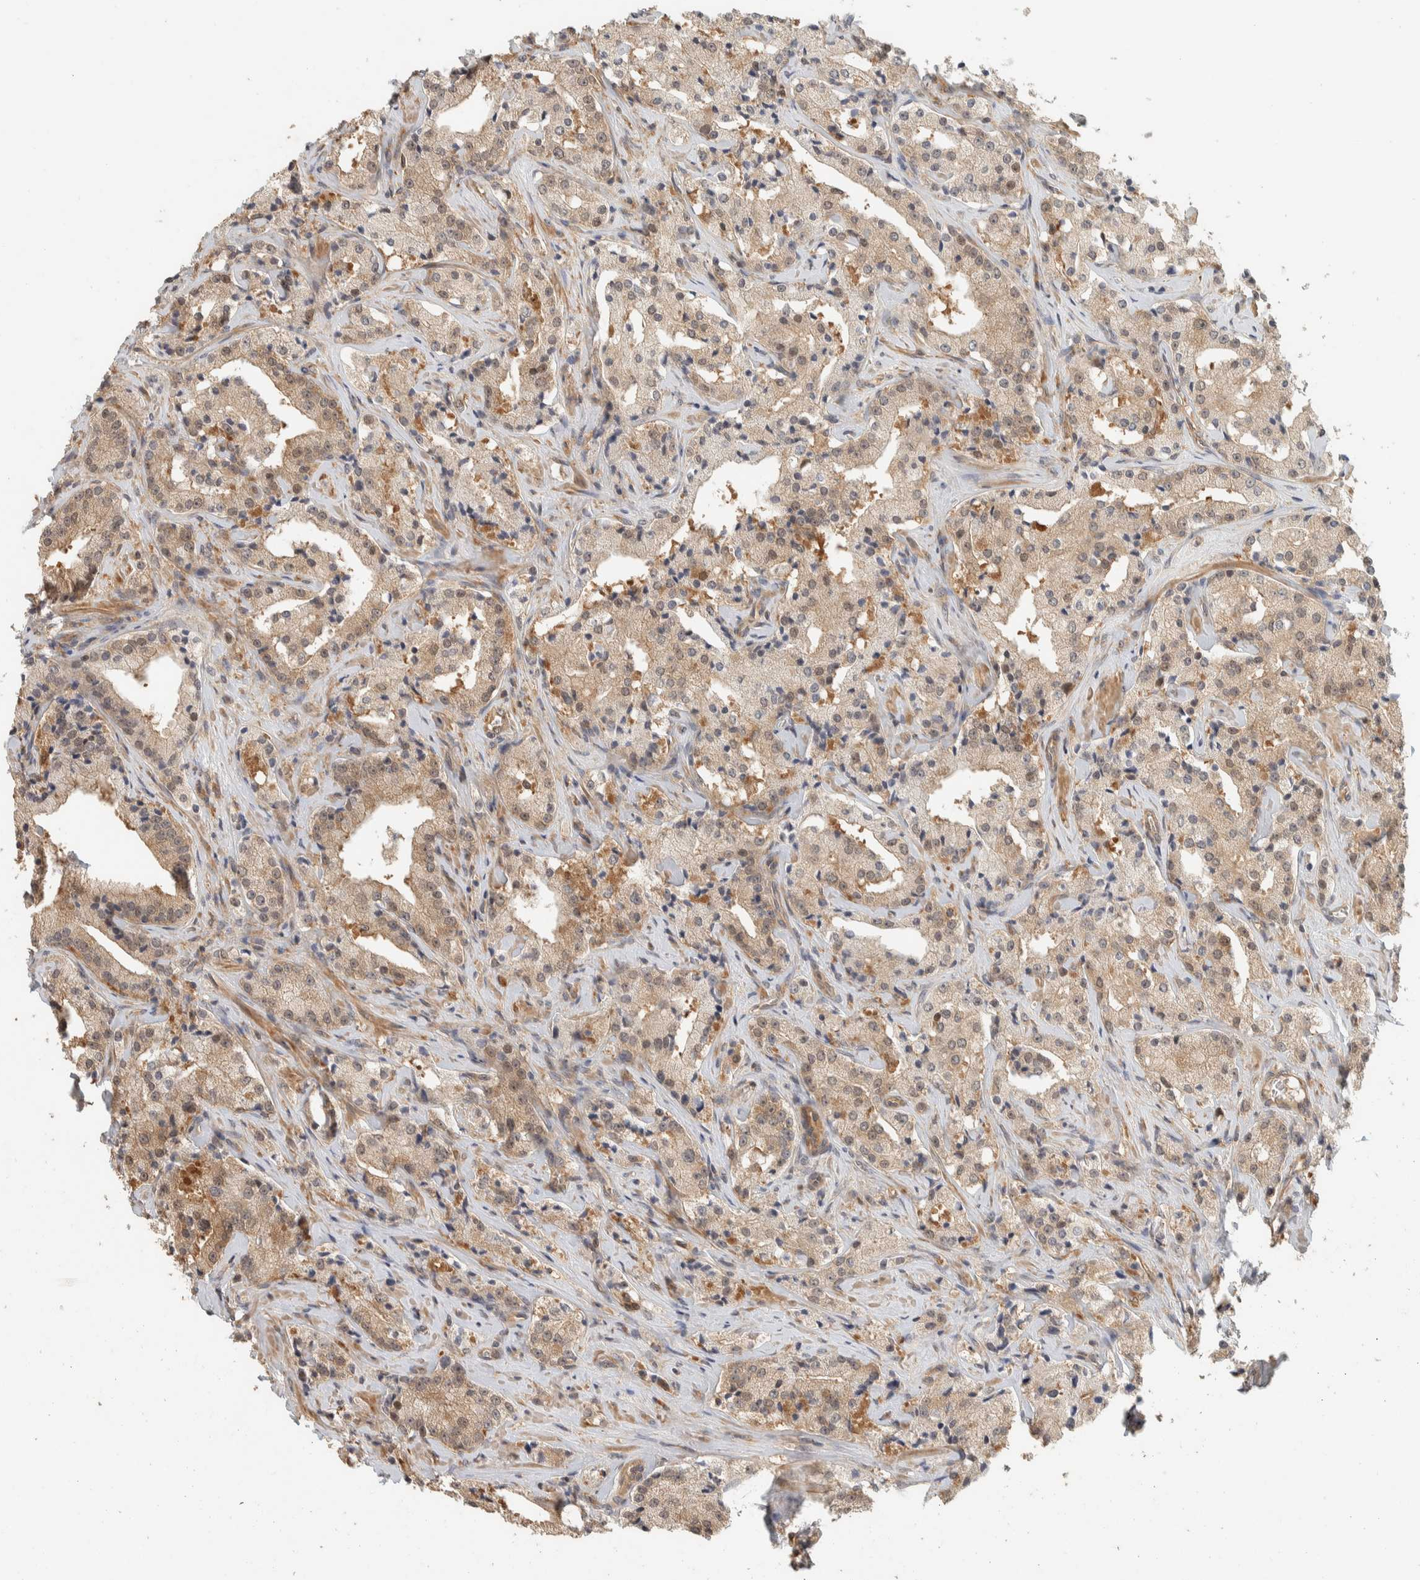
{"staining": {"intensity": "moderate", "quantity": "25%-75%", "location": "cytoplasmic/membranous"}, "tissue": "prostate cancer", "cell_type": "Tumor cells", "image_type": "cancer", "snomed": [{"axis": "morphology", "description": "Adenocarcinoma, High grade"}, {"axis": "topography", "description": "Prostate"}], "caption": "This photomicrograph exhibits prostate cancer stained with IHC to label a protein in brown. The cytoplasmic/membranous of tumor cells show moderate positivity for the protein. Nuclei are counter-stained blue.", "gene": "ADSS2", "patient": {"sex": "male", "age": 63}}